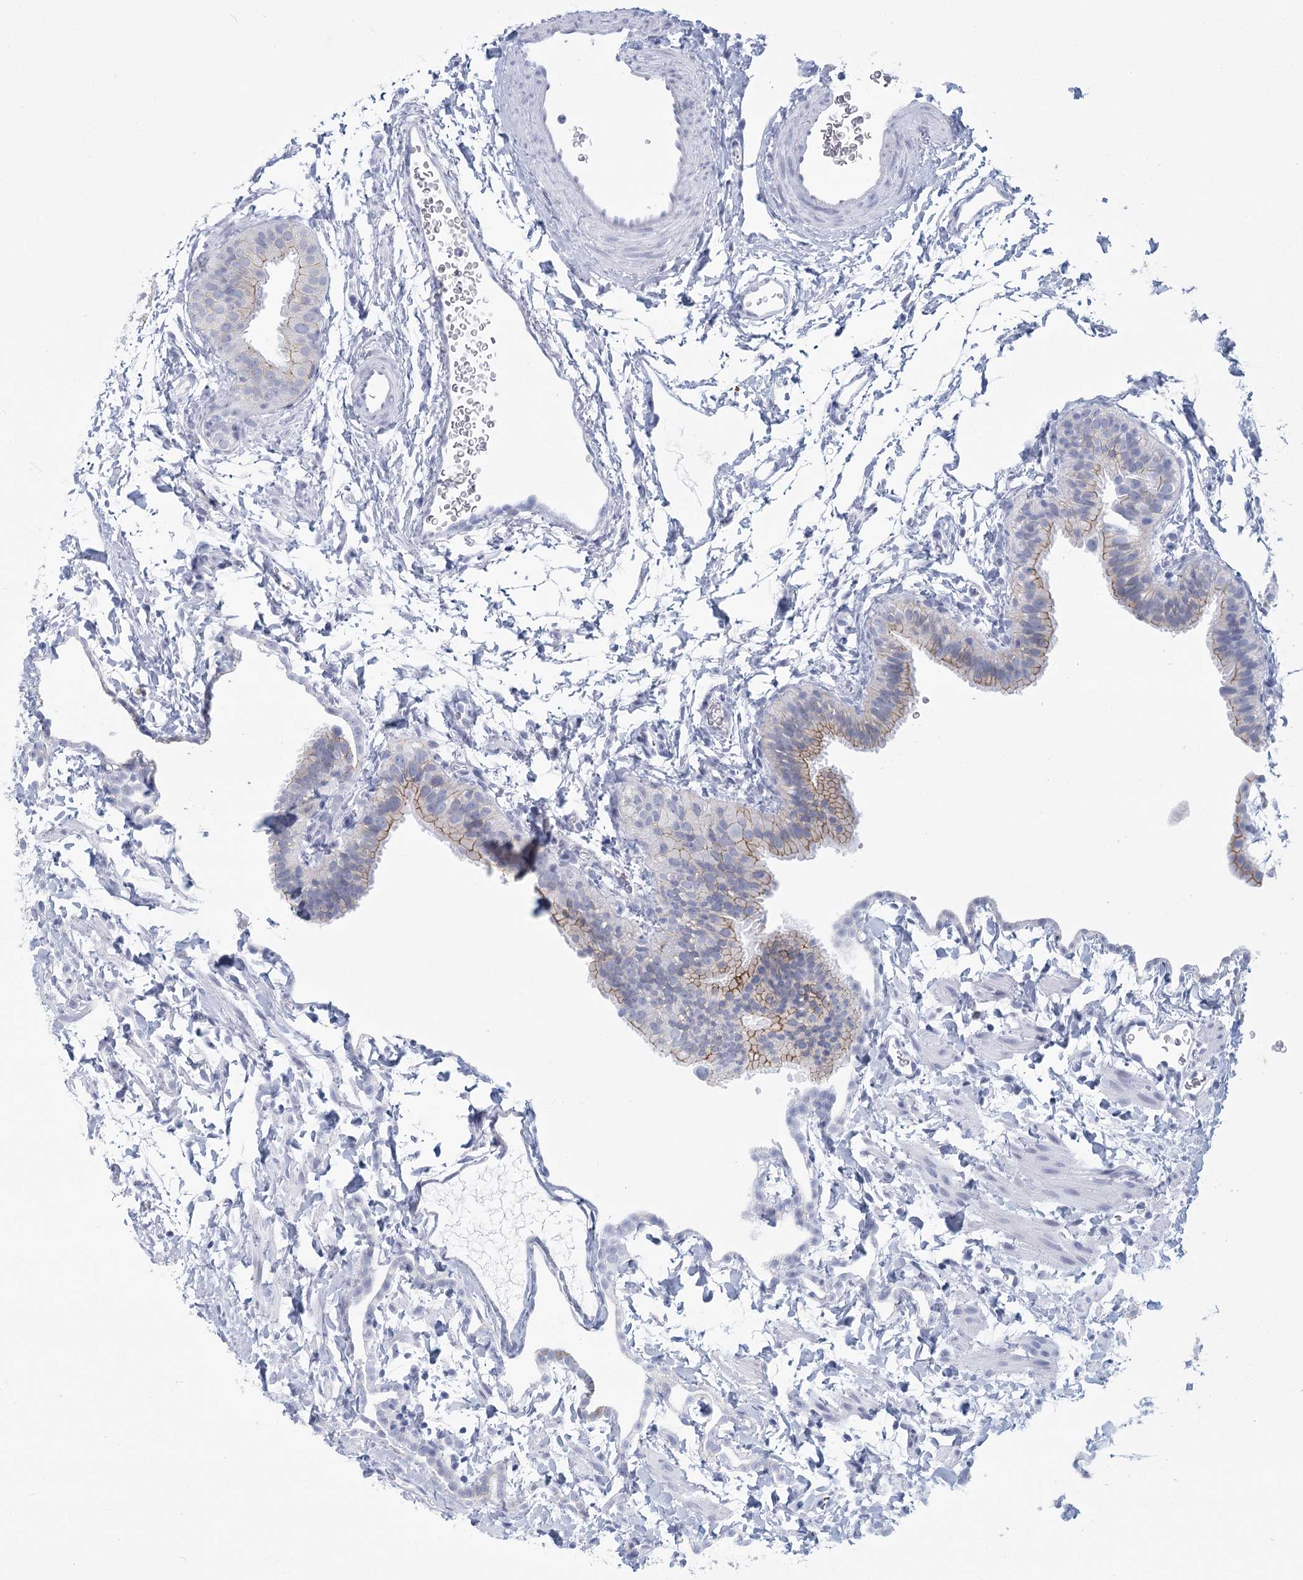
{"staining": {"intensity": "weak", "quantity": "25%-75%", "location": "cytoplasmic/membranous"}, "tissue": "fallopian tube", "cell_type": "Glandular cells", "image_type": "normal", "snomed": [{"axis": "morphology", "description": "Normal tissue, NOS"}, {"axis": "topography", "description": "Fallopian tube"}], "caption": "Protein expression analysis of normal fallopian tube displays weak cytoplasmic/membranous positivity in approximately 25%-75% of glandular cells. The protein is stained brown, and the nuclei are stained in blue (DAB IHC with brightfield microscopy, high magnification).", "gene": "WNT8B", "patient": {"sex": "female", "age": 35}}